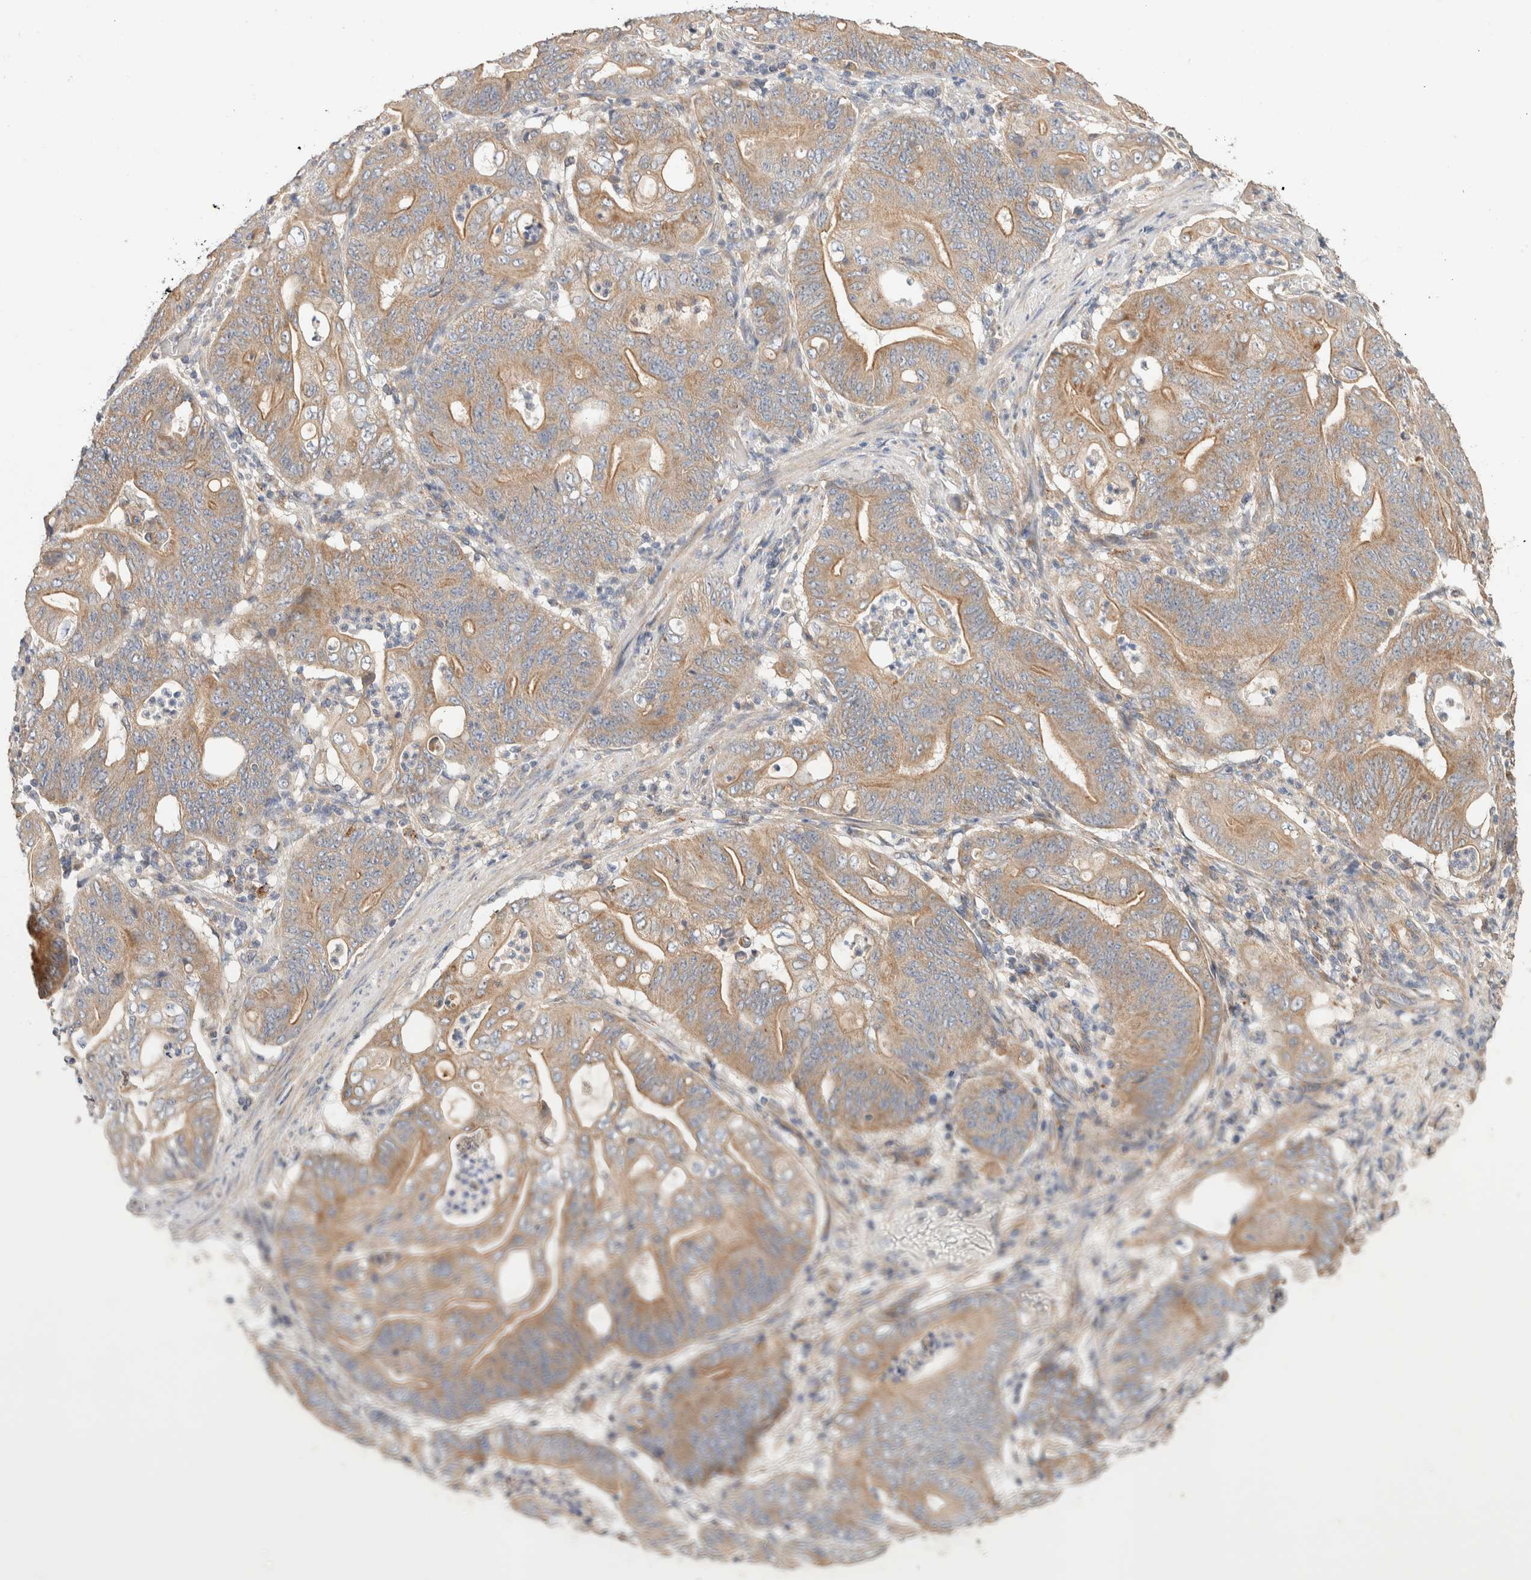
{"staining": {"intensity": "moderate", "quantity": ">75%", "location": "cytoplasmic/membranous"}, "tissue": "stomach cancer", "cell_type": "Tumor cells", "image_type": "cancer", "snomed": [{"axis": "morphology", "description": "Adenocarcinoma, NOS"}, {"axis": "topography", "description": "Stomach"}], "caption": "Brown immunohistochemical staining in stomach cancer (adenocarcinoma) demonstrates moderate cytoplasmic/membranous expression in approximately >75% of tumor cells.", "gene": "B3GNTL1", "patient": {"sex": "female", "age": 73}}